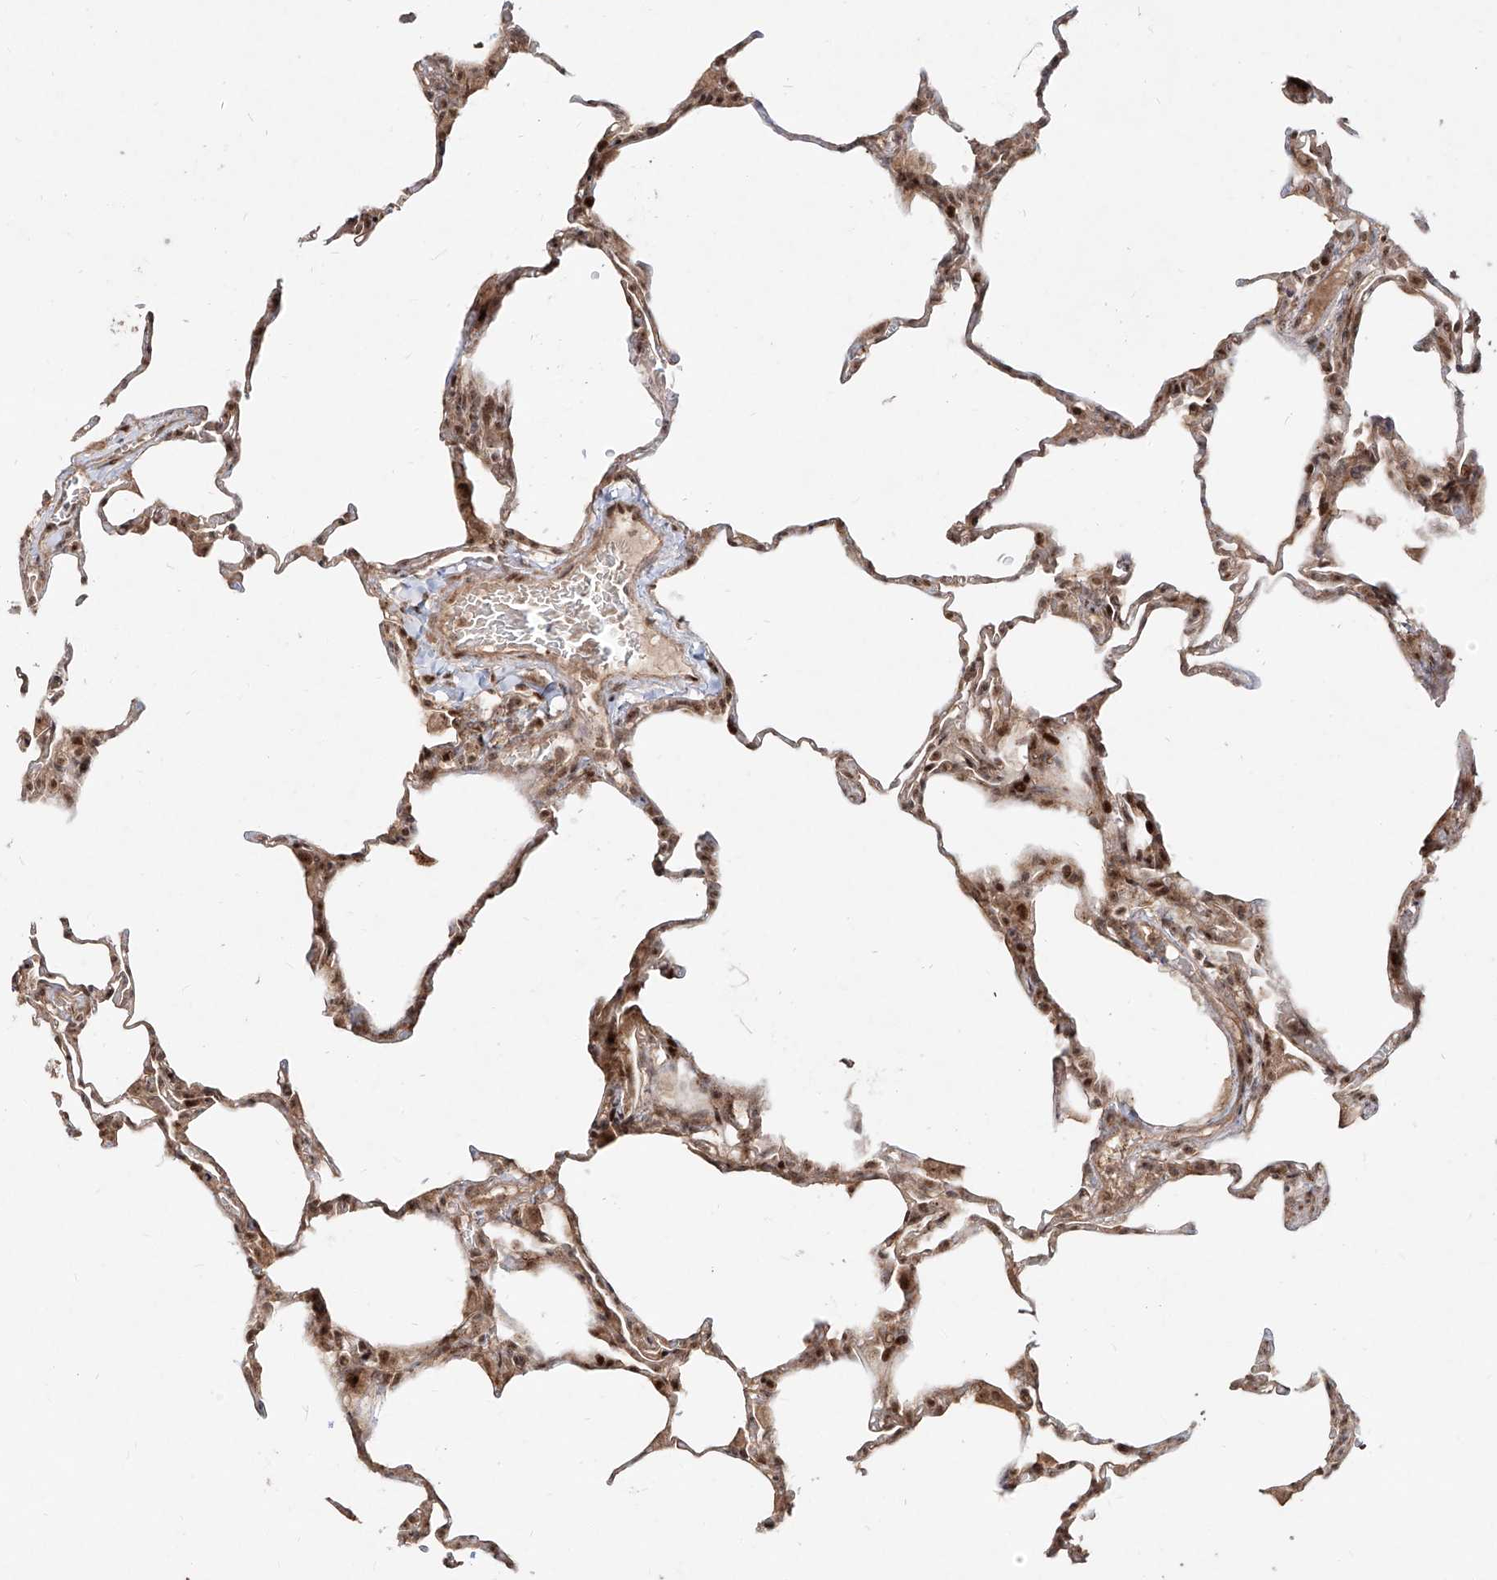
{"staining": {"intensity": "moderate", "quantity": ">75%", "location": "cytoplasmic/membranous,nuclear"}, "tissue": "lung", "cell_type": "Alveolar cells", "image_type": "normal", "snomed": [{"axis": "morphology", "description": "Normal tissue, NOS"}, {"axis": "topography", "description": "Lung"}], "caption": "Protein staining of normal lung shows moderate cytoplasmic/membranous,nuclear positivity in approximately >75% of alveolar cells.", "gene": "ZNF710", "patient": {"sex": "male", "age": 20}}